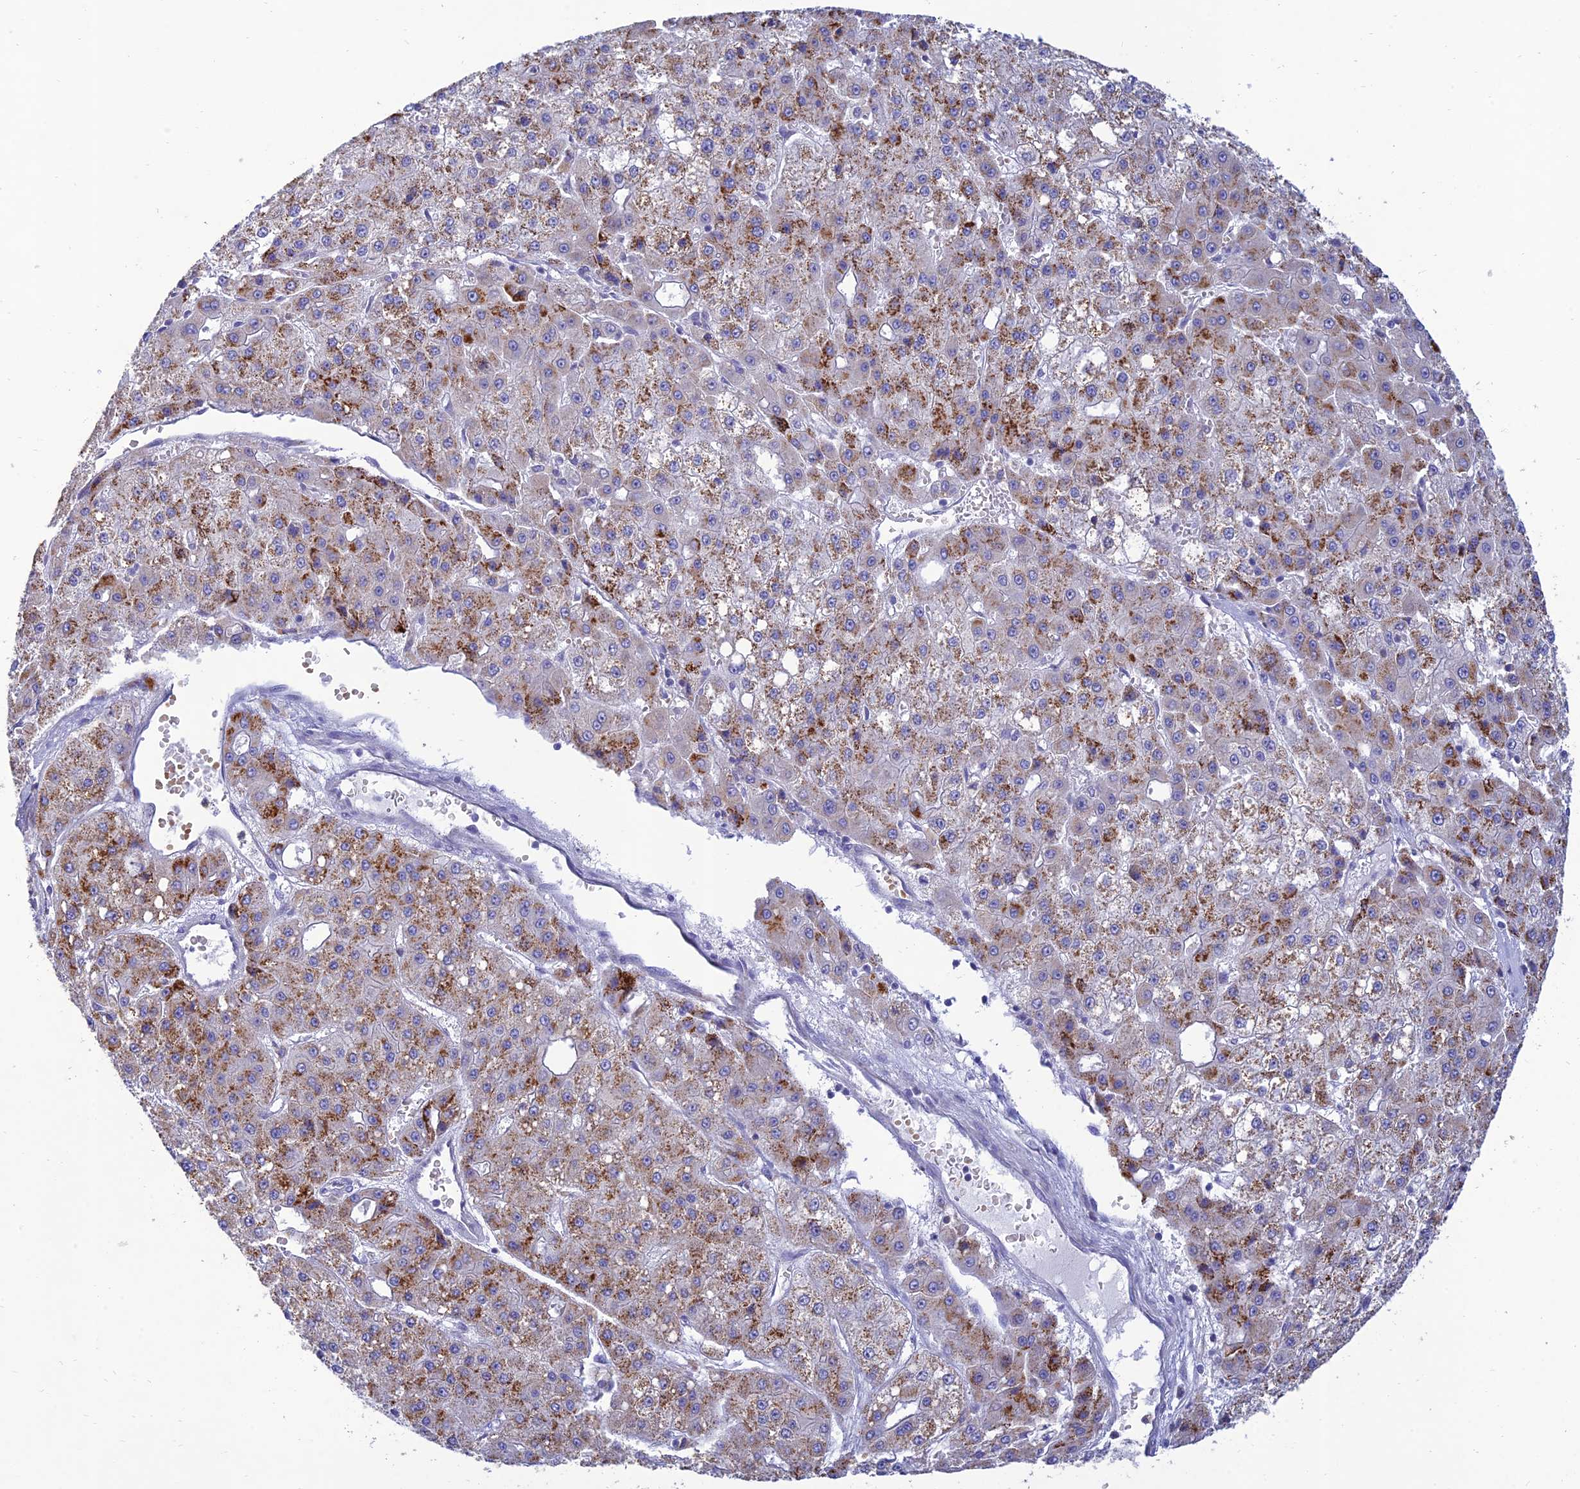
{"staining": {"intensity": "strong", "quantity": "25%-75%", "location": "cytoplasmic/membranous"}, "tissue": "liver cancer", "cell_type": "Tumor cells", "image_type": "cancer", "snomed": [{"axis": "morphology", "description": "Carcinoma, Hepatocellular, NOS"}, {"axis": "topography", "description": "Liver"}], "caption": "DAB (3,3'-diaminobenzidine) immunohistochemical staining of human liver hepatocellular carcinoma displays strong cytoplasmic/membranous protein expression in about 25%-75% of tumor cells.", "gene": "MAL2", "patient": {"sex": "male", "age": 47}}